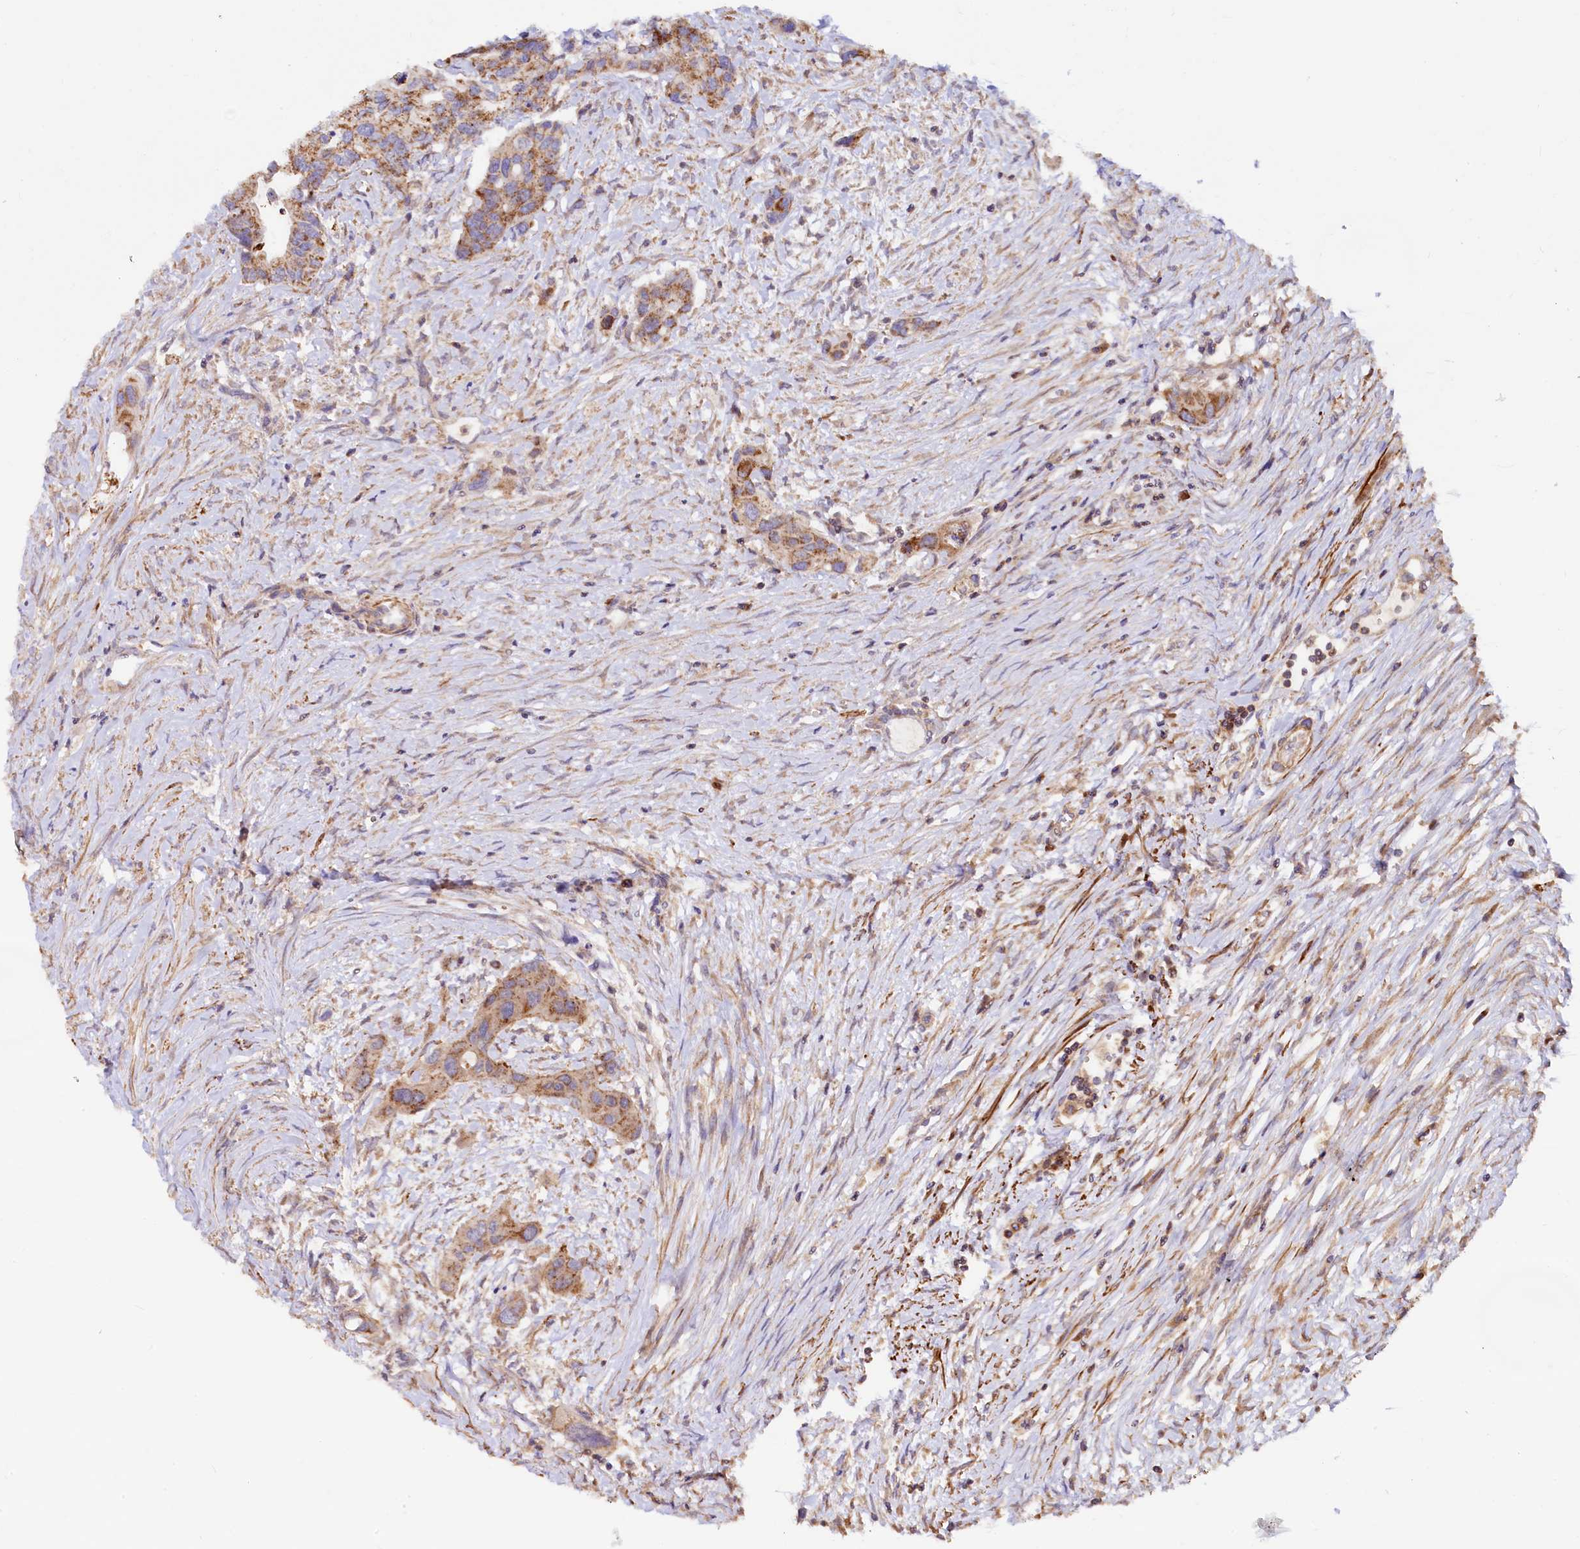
{"staining": {"intensity": "strong", "quantity": ">75%", "location": "cytoplasmic/membranous"}, "tissue": "colorectal cancer", "cell_type": "Tumor cells", "image_type": "cancer", "snomed": [{"axis": "morphology", "description": "Adenocarcinoma, NOS"}, {"axis": "topography", "description": "Colon"}], "caption": "Colorectal cancer (adenocarcinoma) stained with DAB immunohistochemistry (IHC) reveals high levels of strong cytoplasmic/membranous staining in approximately >75% of tumor cells.", "gene": "CIAO3", "patient": {"sex": "male", "age": 77}}